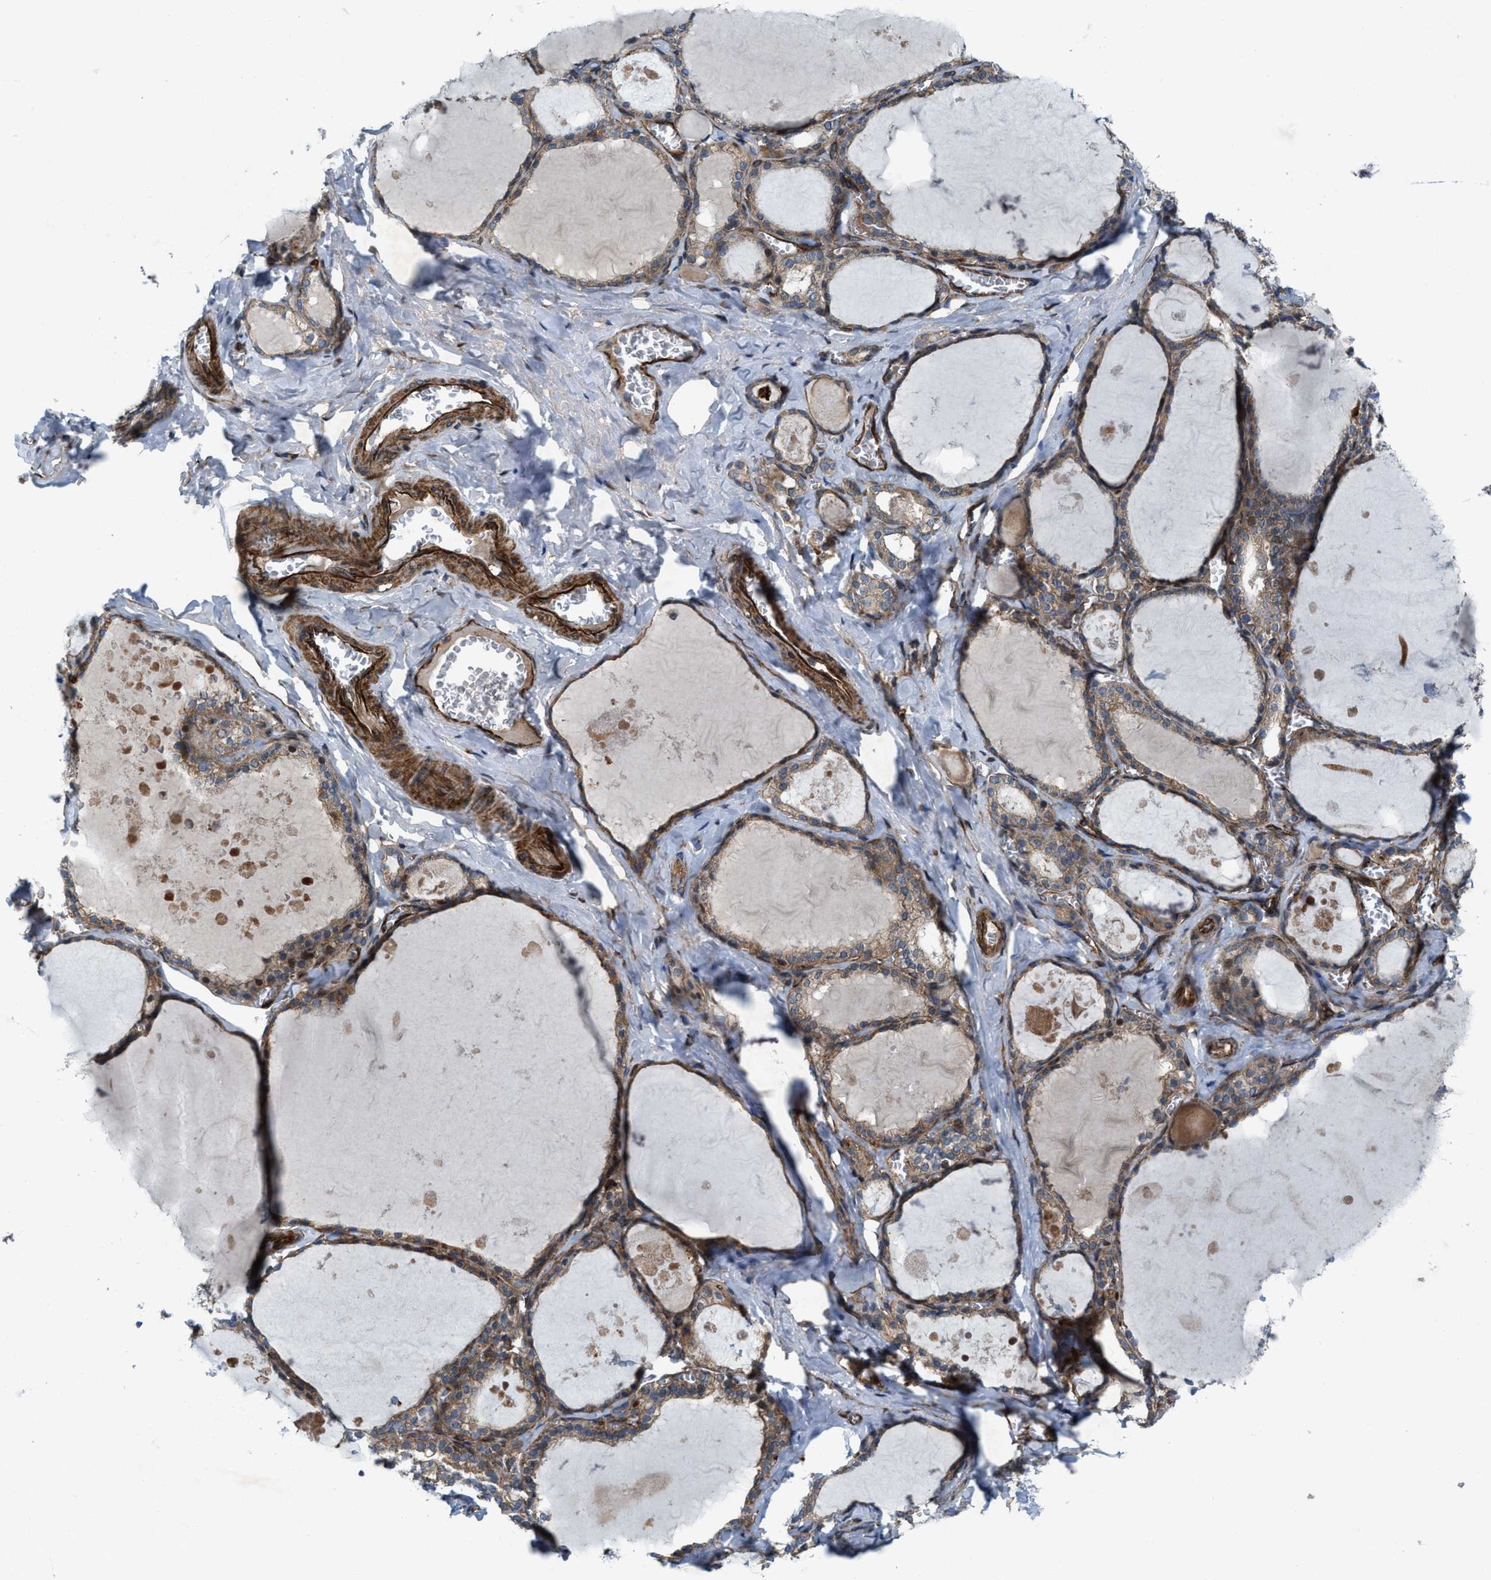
{"staining": {"intensity": "moderate", "quantity": ">75%", "location": "cytoplasmic/membranous"}, "tissue": "thyroid gland", "cell_type": "Glandular cells", "image_type": "normal", "snomed": [{"axis": "morphology", "description": "Normal tissue, NOS"}, {"axis": "topography", "description": "Thyroid gland"}], "caption": "The image shows staining of benign thyroid gland, revealing moderate cytoplasmic/membranous protein expression (brown color) within glandular cells. The protein of interest is stained brown, and the nuclei are stained in blue (DAB (3,3'-diaminobenzidine) IHC with brightfield microscopy, high magnification).", "gene": "URGCP", "patient": {"sex": "male", "age": 56}}